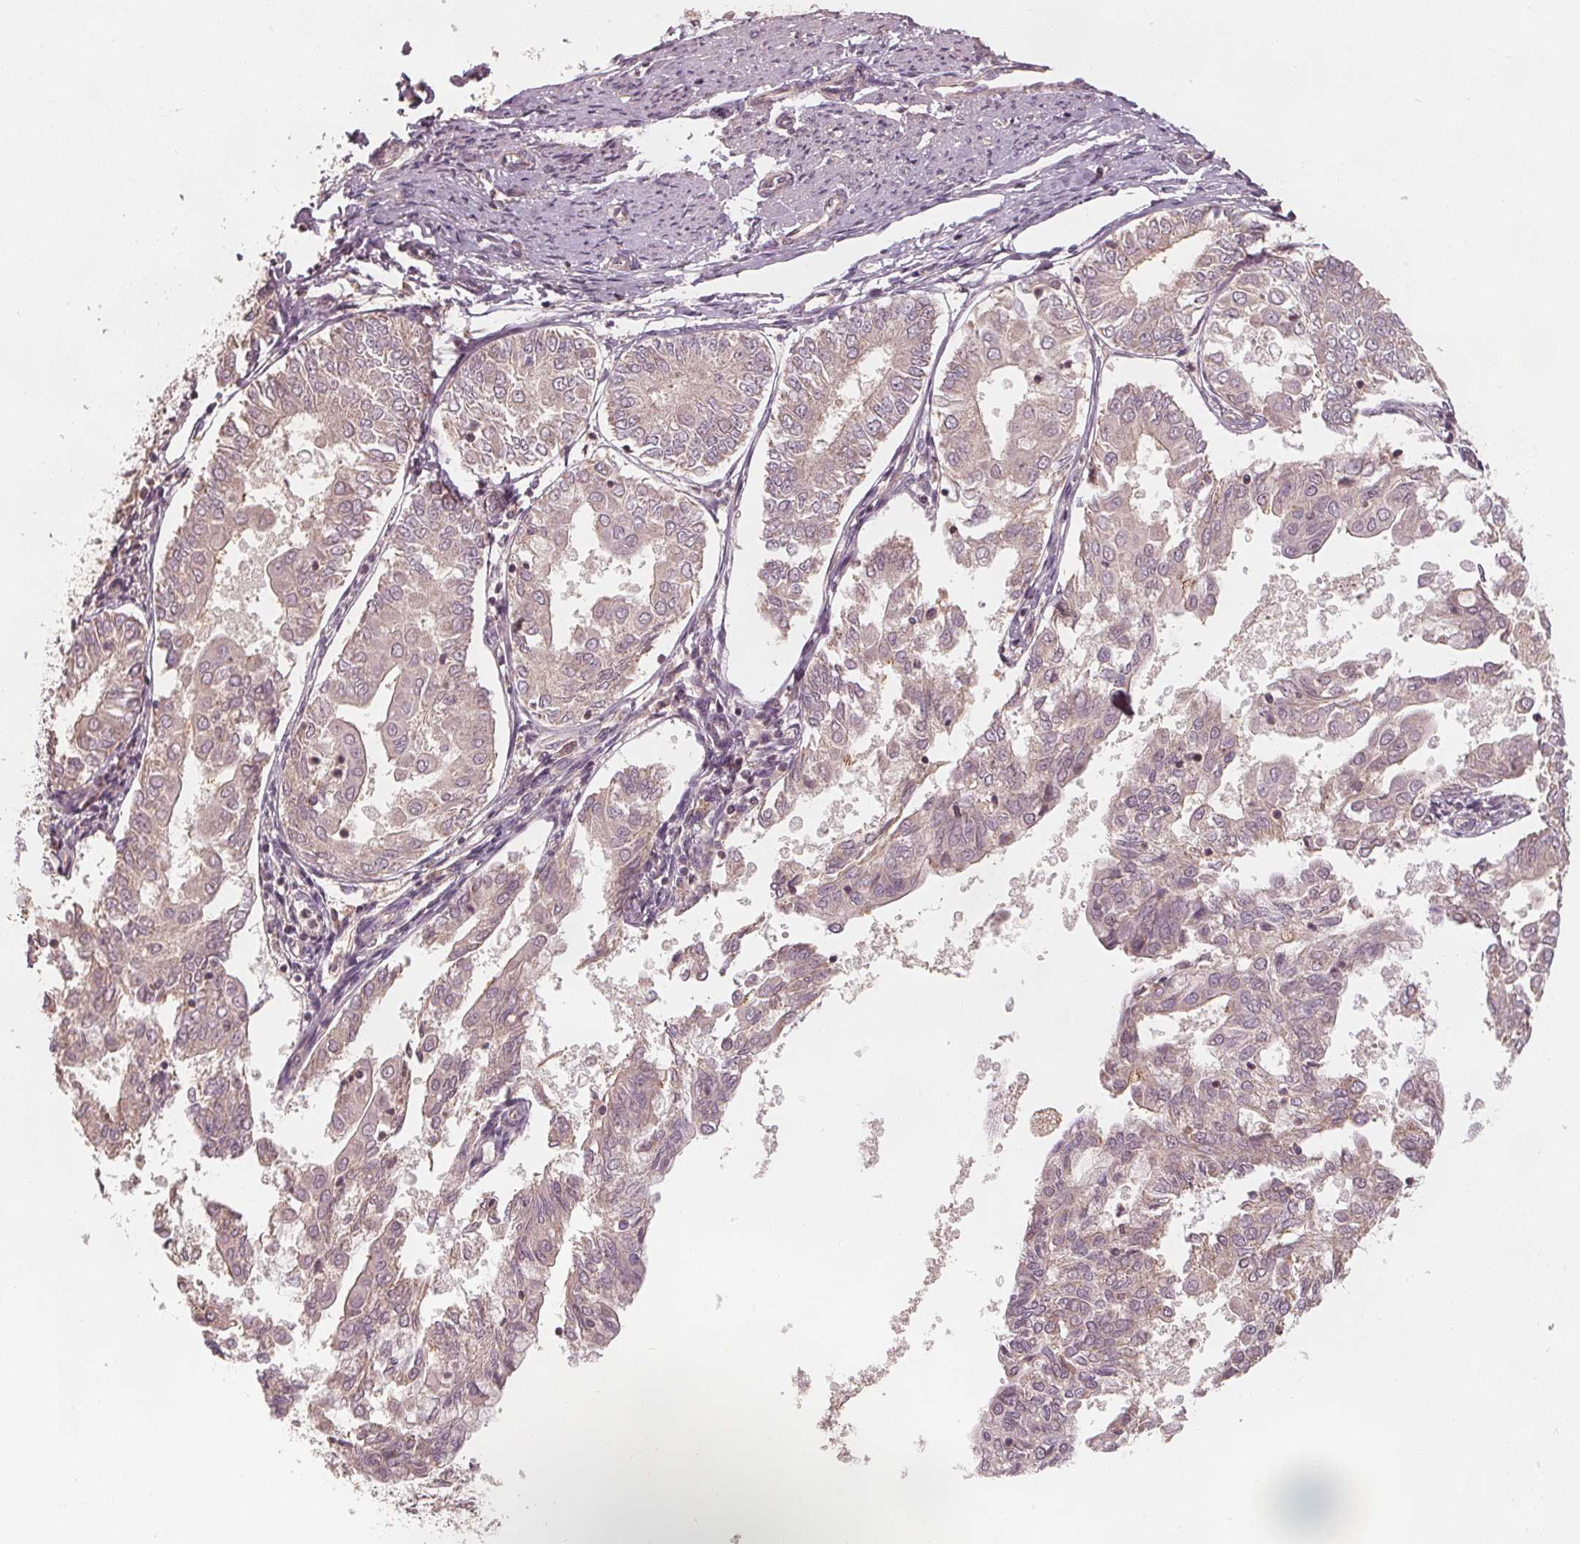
{"staining": {"intensity": "weak", "quantity": "25%-75%", "location": "cytoplasmic/membranous"}, "tissue": "endometrial cancer", "cell_type": "Tumor cells", "image_type": "cancer", "snomed": [{"axis": "morphology", "description": "Adenocarcinoma, NOS"}, {"axis": "topography", "description": "Endometrium"}], "caption": "A photomicrograph of endometrial cancer (adenocarcinoma) stained for a protein exhibits weak cytoplasmic/membranous brown staining in tumor cells. (brown staining indicates protein expression, while blue staining denotes nuclei).", "gene": "GNB2", "patient": {"sex": "female", "age": 68}}